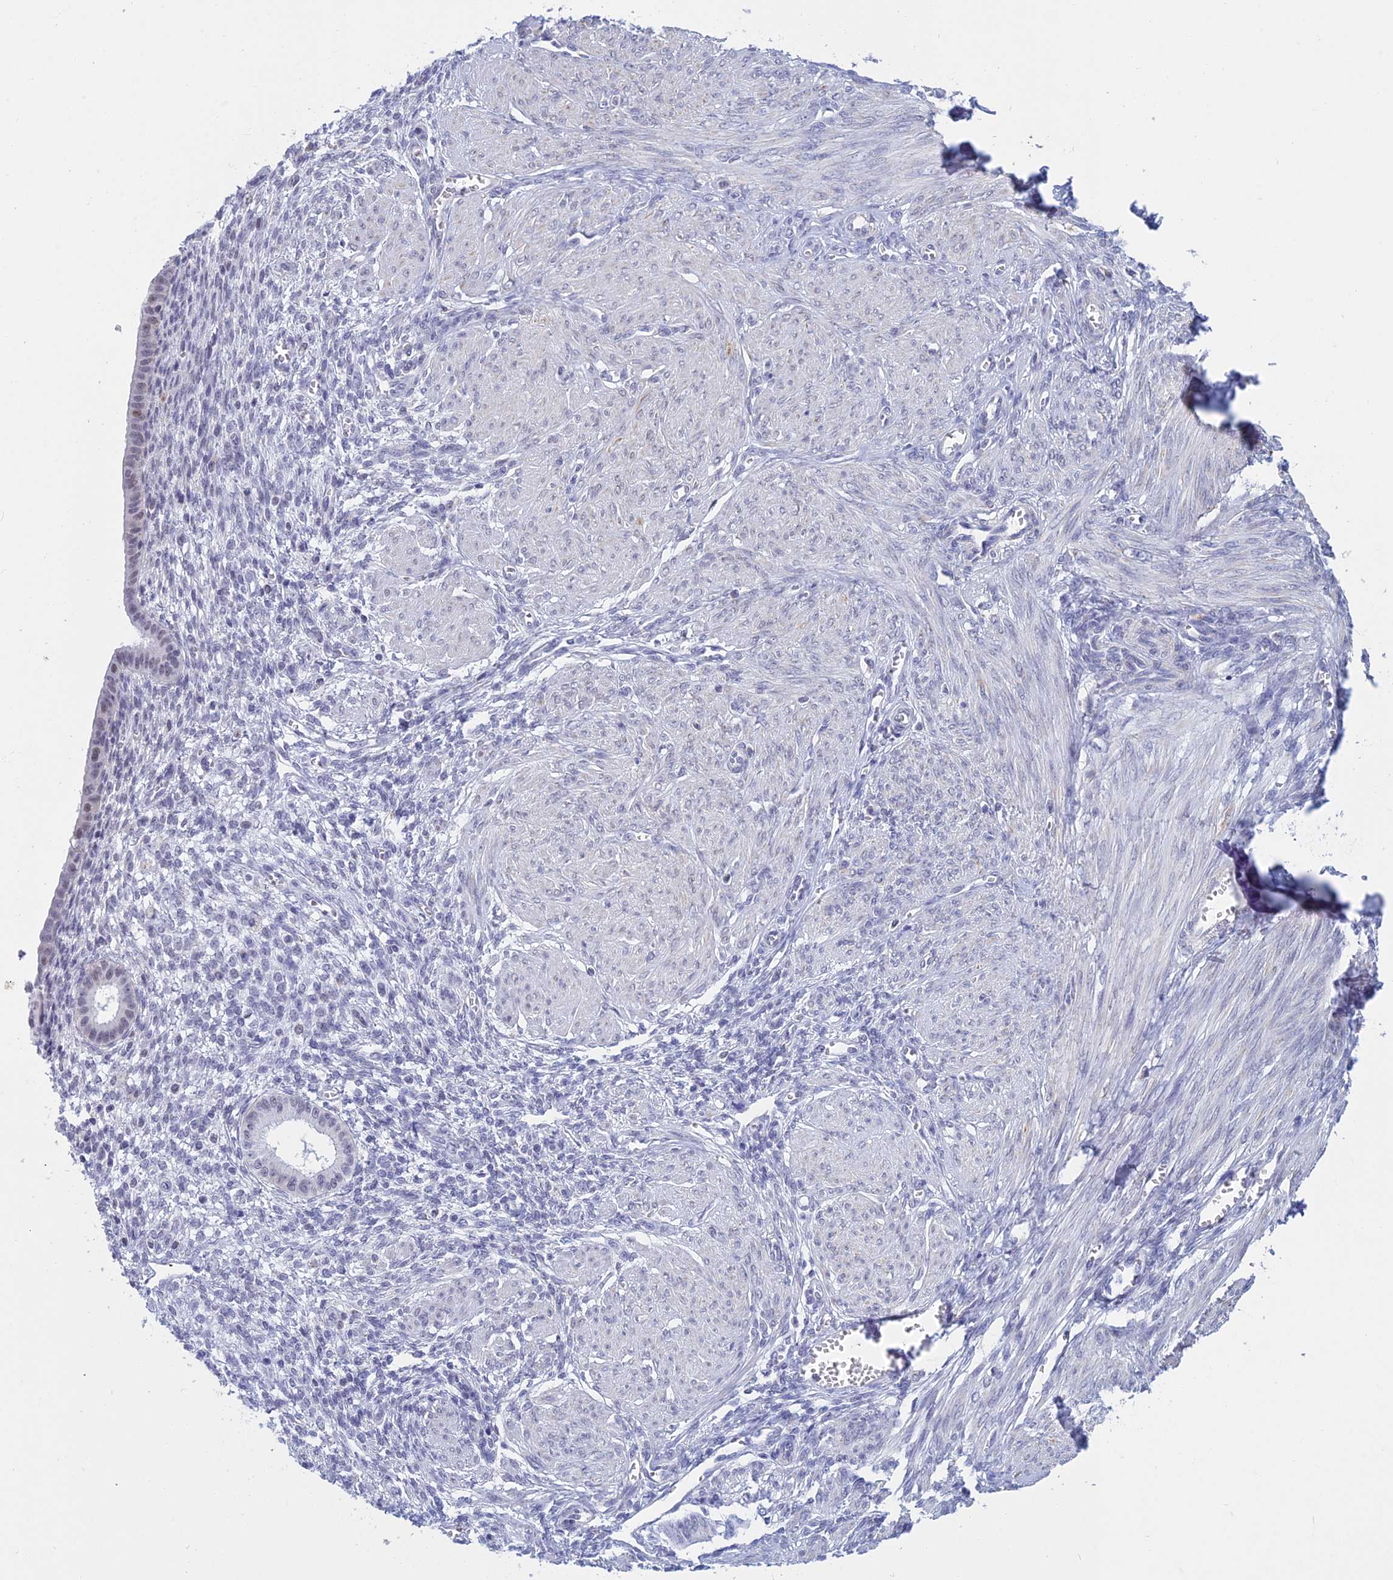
{"staining": {"intensity": "weak", "quantity": "<25%", "location": "nuclear"}, "tissue": "endometrium", "cell_type": "Cells in endometrial stroma", "image_type": "normal", "snomed": [{"axis": "morphology", "description": "Normal tissue, NOS"}, {"axis": "topography", "description": "Endometrium"}], "caption": "Cells in endometrial stroma are negative for brown protein staining in normal endometrium. (Immunohistochemistry (ihc), brightfield microscopy, high magnification).", "gene": "KLF14", "patient": {"sex": "female", "age": 72}}